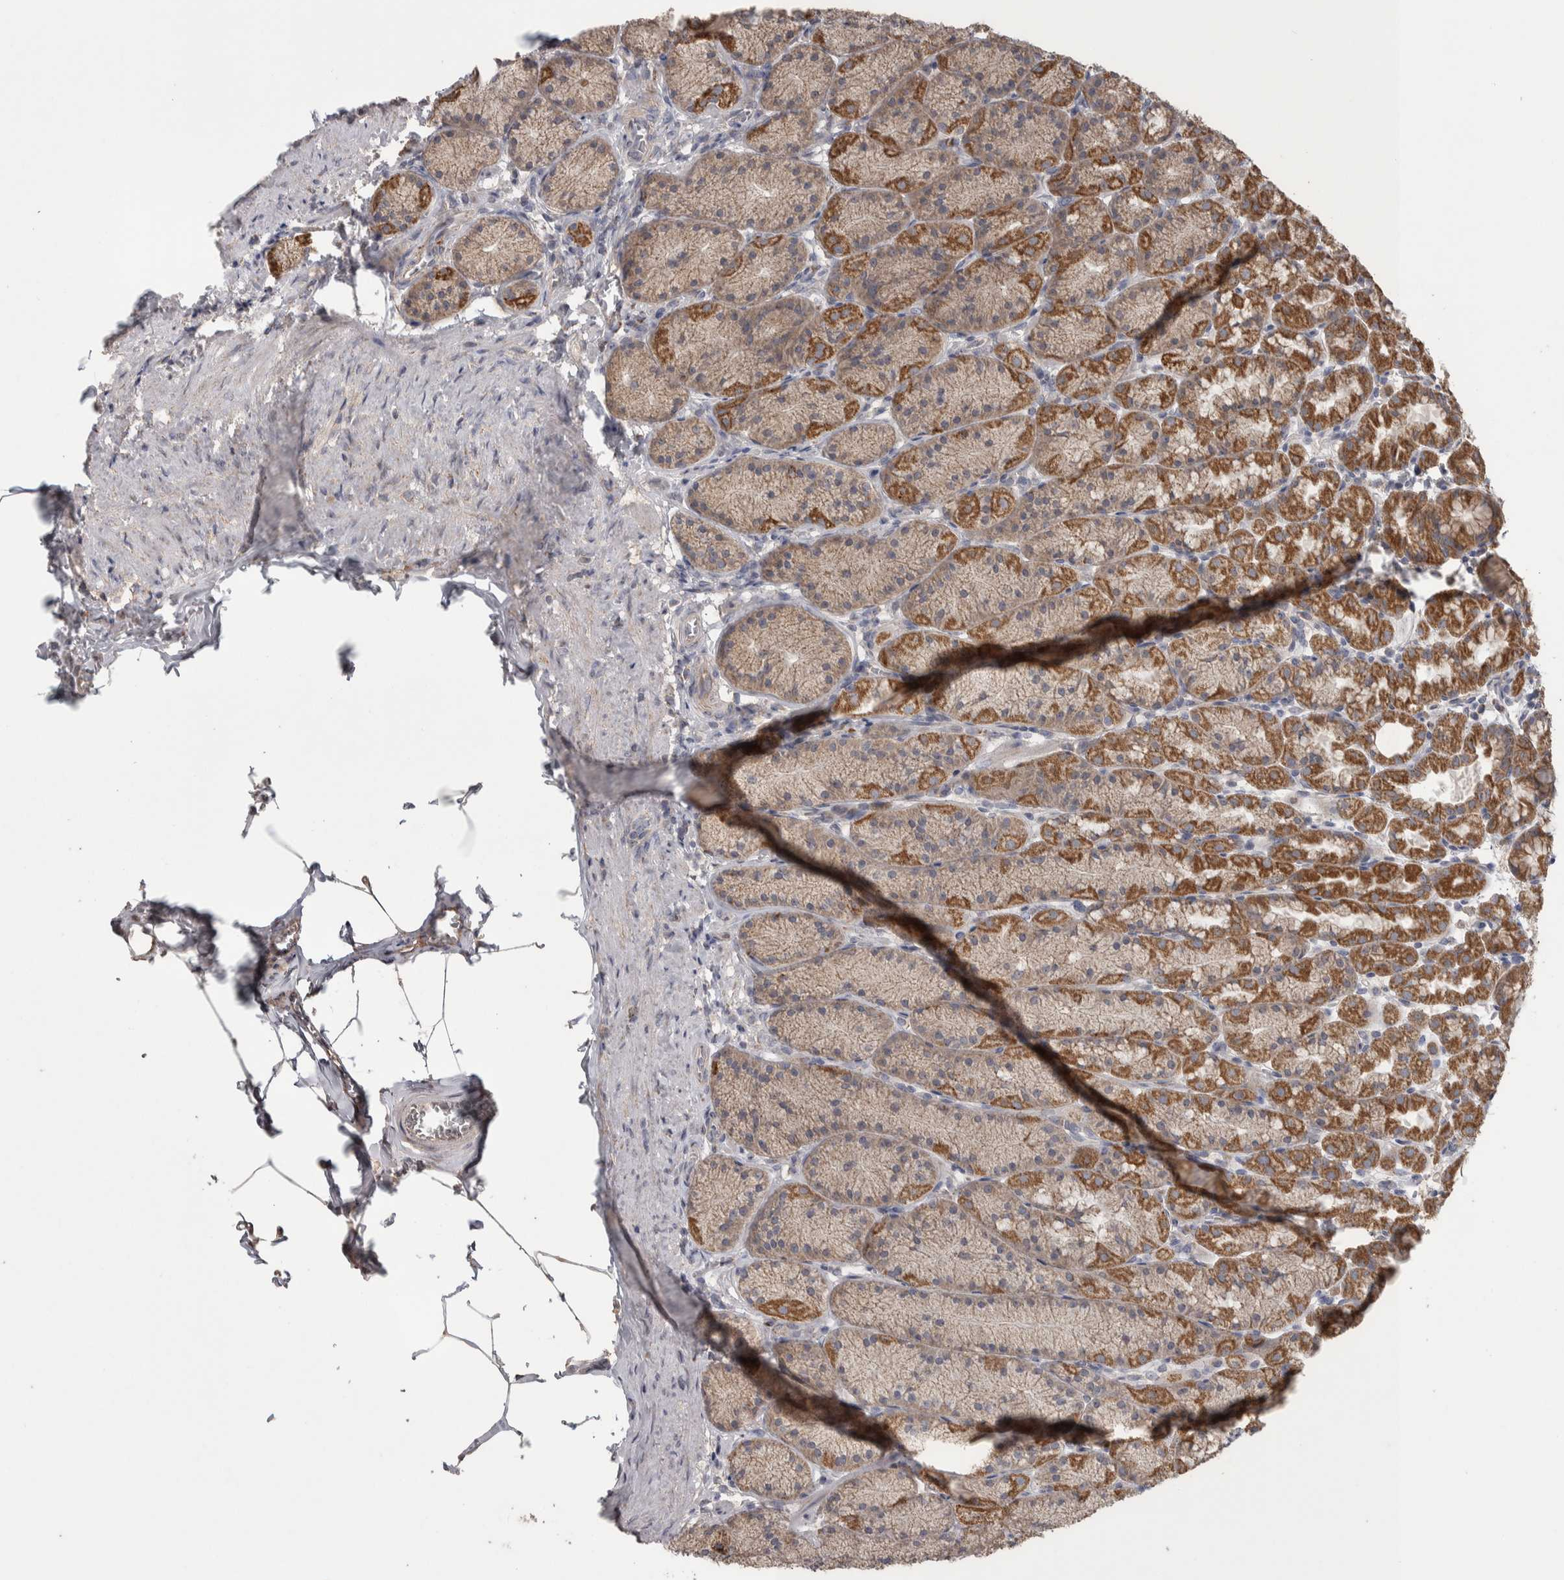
{"staining": {"intensity": "moderate", "quantity": ">75%", "location": "cytoplasmic/membranous"}, "tissue": "stomach", "cell_type": "Glandular cells", "image_type": "normal", "snomed": [{"axis": "morphology", "description": "Normal tissue, NOS"}, {"axis": "topography", "description": "Stomach"}], "caption": "This image reveals benign stomach stained with IHC to label a protein in brown. The cytoplasmic/membranous of glandular cells show moderate positivity for the protein. Nuclei are counter-stained blue.", "gene": "SCO1", "patient": {"sex": "male", "age": 42}}